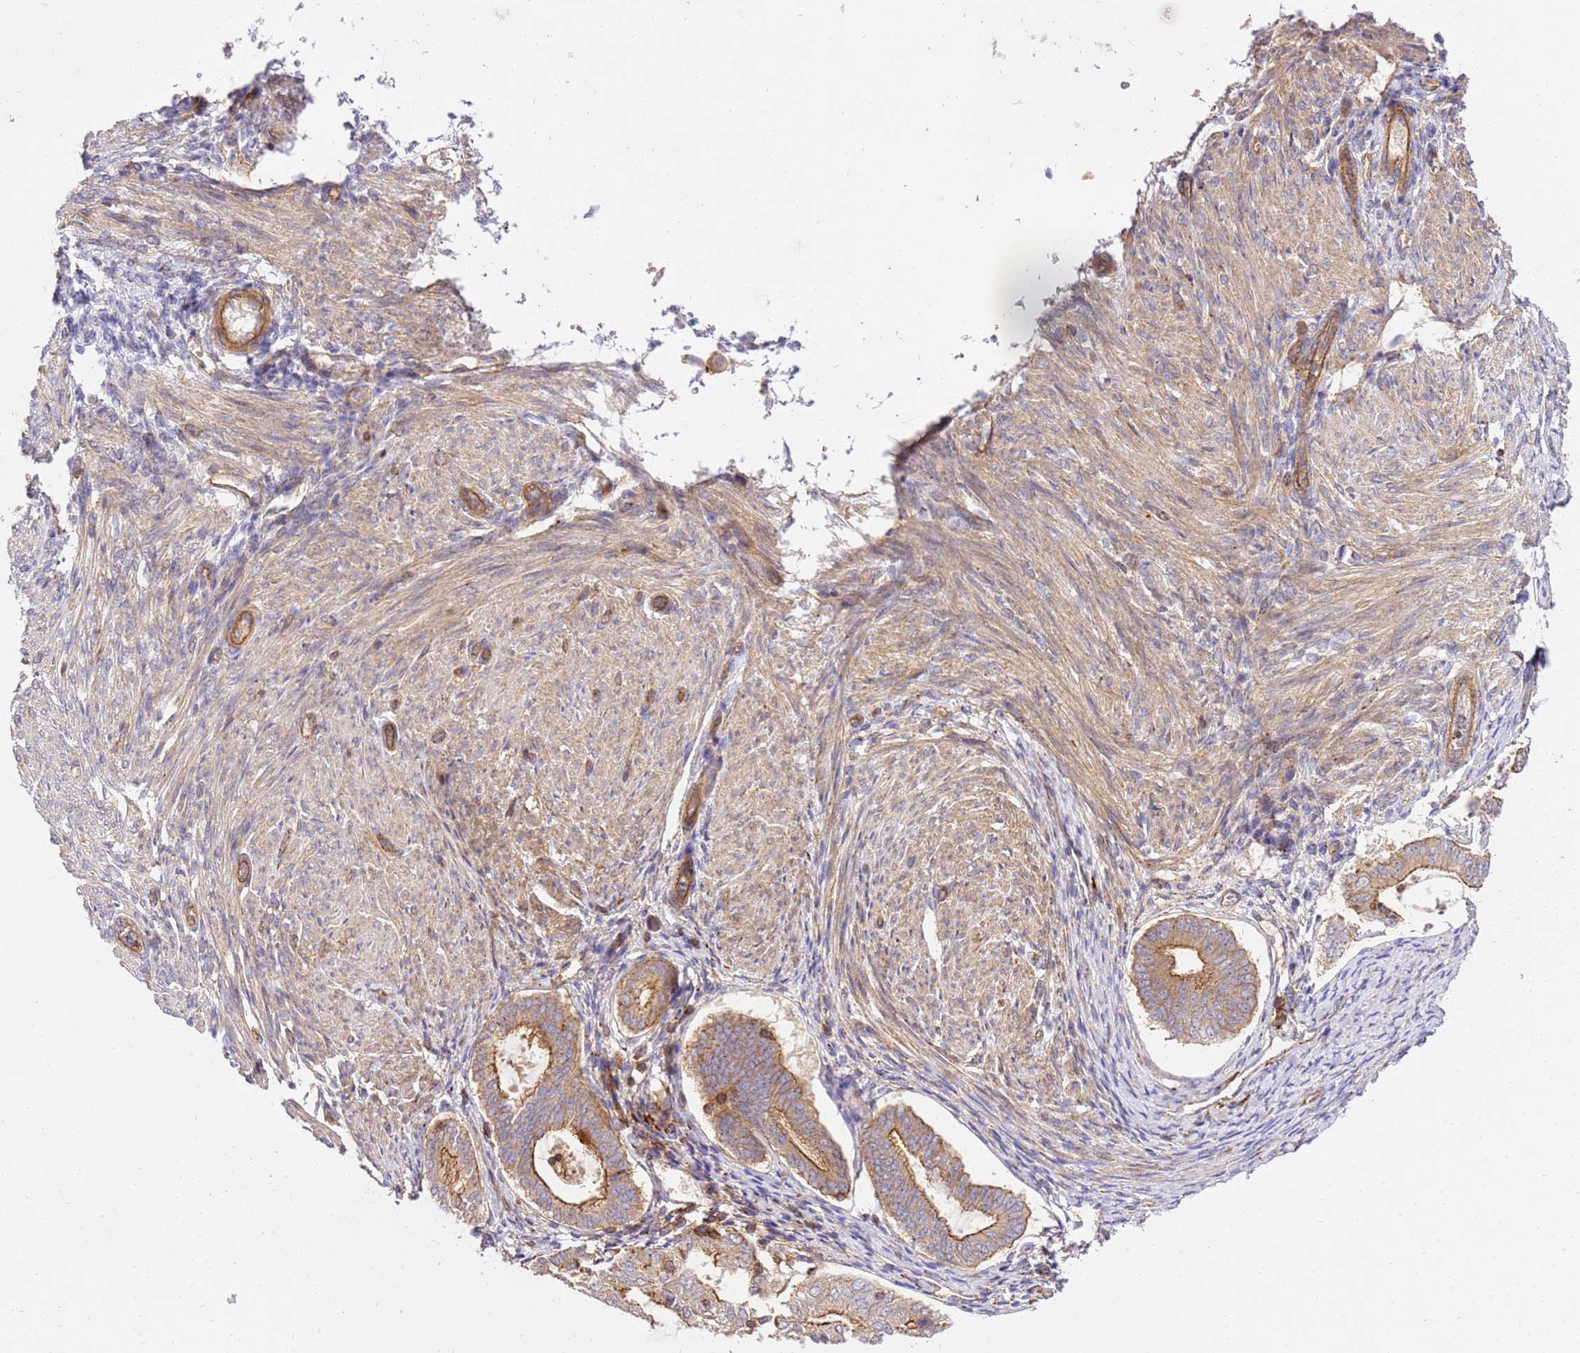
{"staining": {"intensity": "moderate", "quantity": ">75%", "location": "cytoplasmic/membranous"}, "tissue": "endometrial cancer", "cell_type": "Tumor cells", "image_type": "cancer", "snomed": [{"axis": "morphology", "description": "Adenocarcinoma, NOS"}, {"axis": "topography", "description": "Endometrium"}], "caption": "Endometrial adenocarcinoma stained for a protein displays moderate cytoplasmic/membranous positivity in tumor cells. (DAB IHC with brightfield microscopy, high magnification).", "gene": "EFCAB8", "patient": {"sex": "female", "age": 81}}